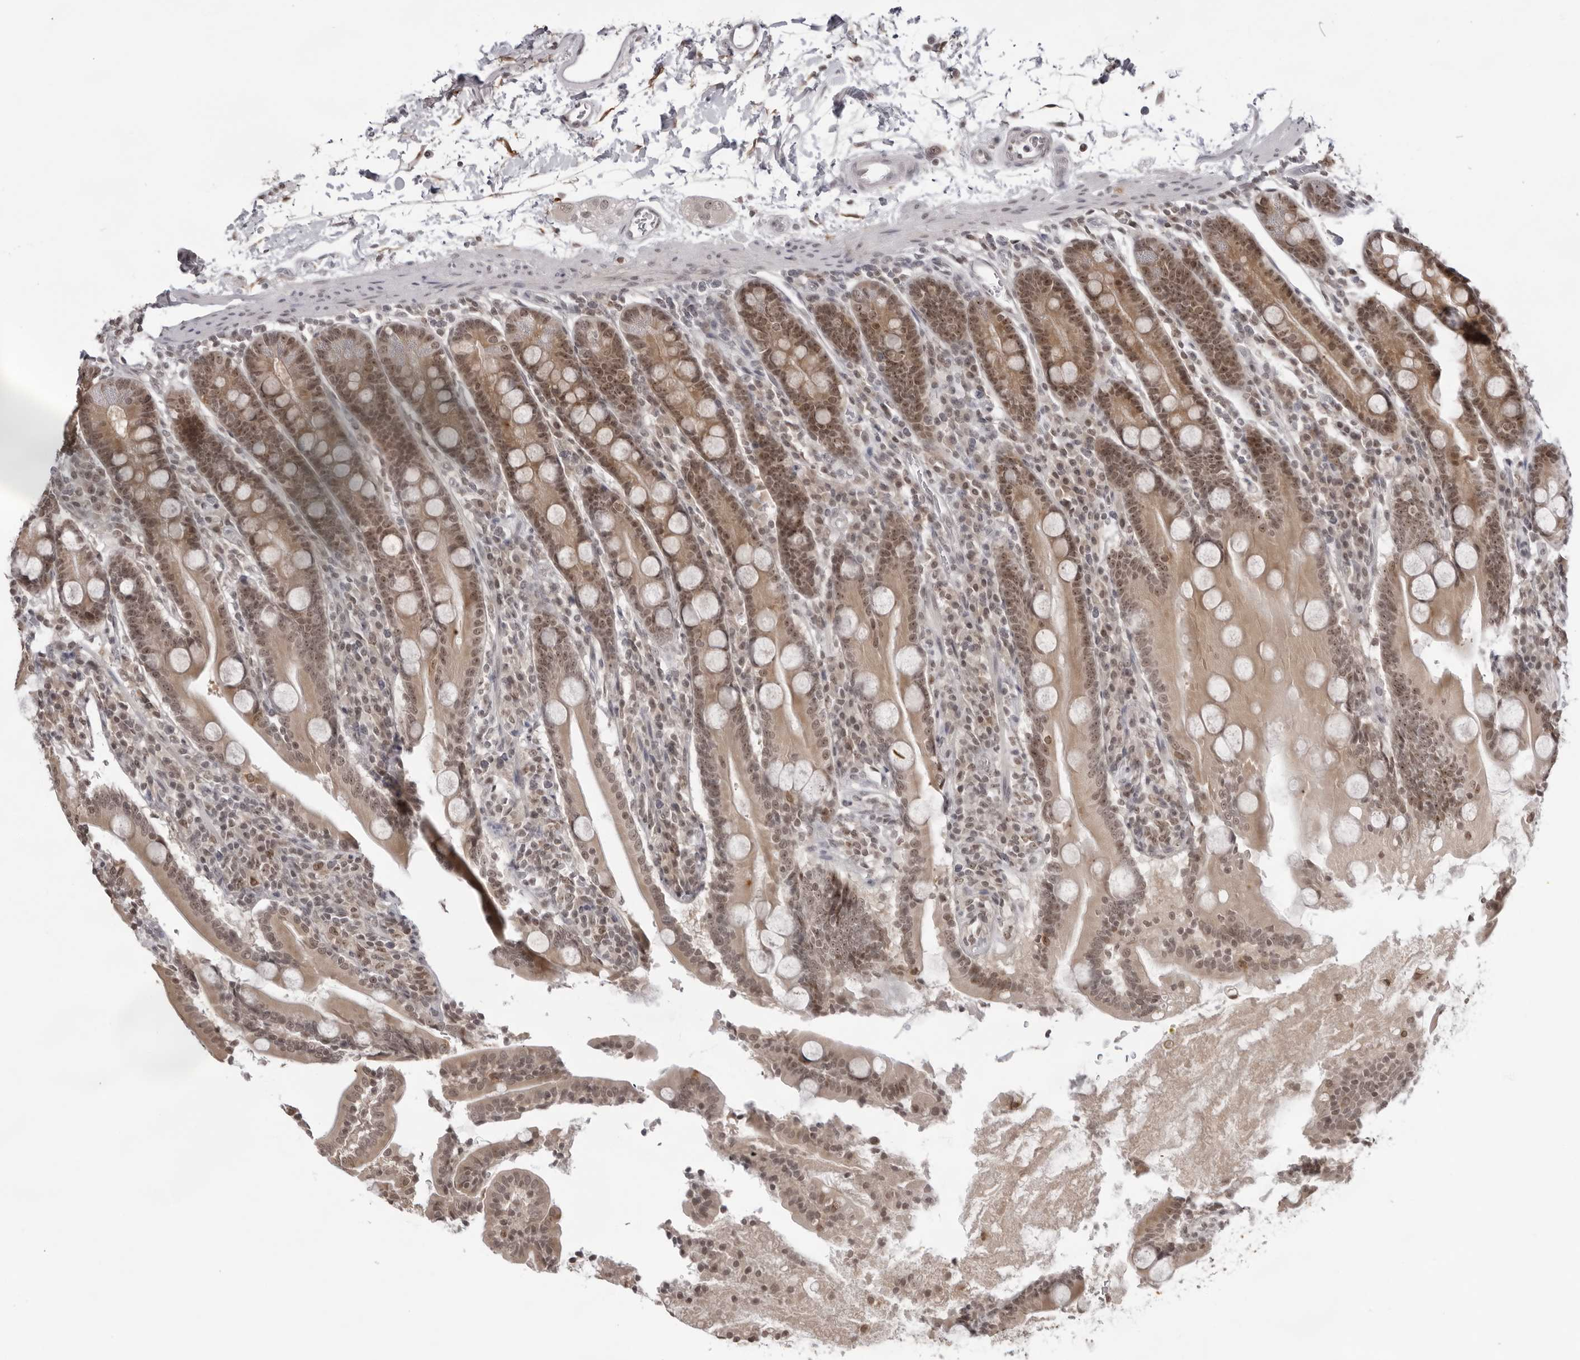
{"staining": {"intensity": "moderate", "quantity": ">75%", "location": "cytoplasmic/membranous,nuclear"}, "tissue": "duodenum", "cell_type": "Glandular cells", "image_type": "normal", "snomed": [{"axis": "morphology", "description": "Normal tissue, NOS"}, {"axis": "topography", "description": "Duodenum"}], "caption": "Immunohistochemistry (IHC) of unremarkable human duodenum displays medium levels of moderate cytoplasmic/membranous,nuclear staining in about >75% of glandular cells.", "gene": "EXOSC10", "patient": {"sex": "male", "age": 35}}